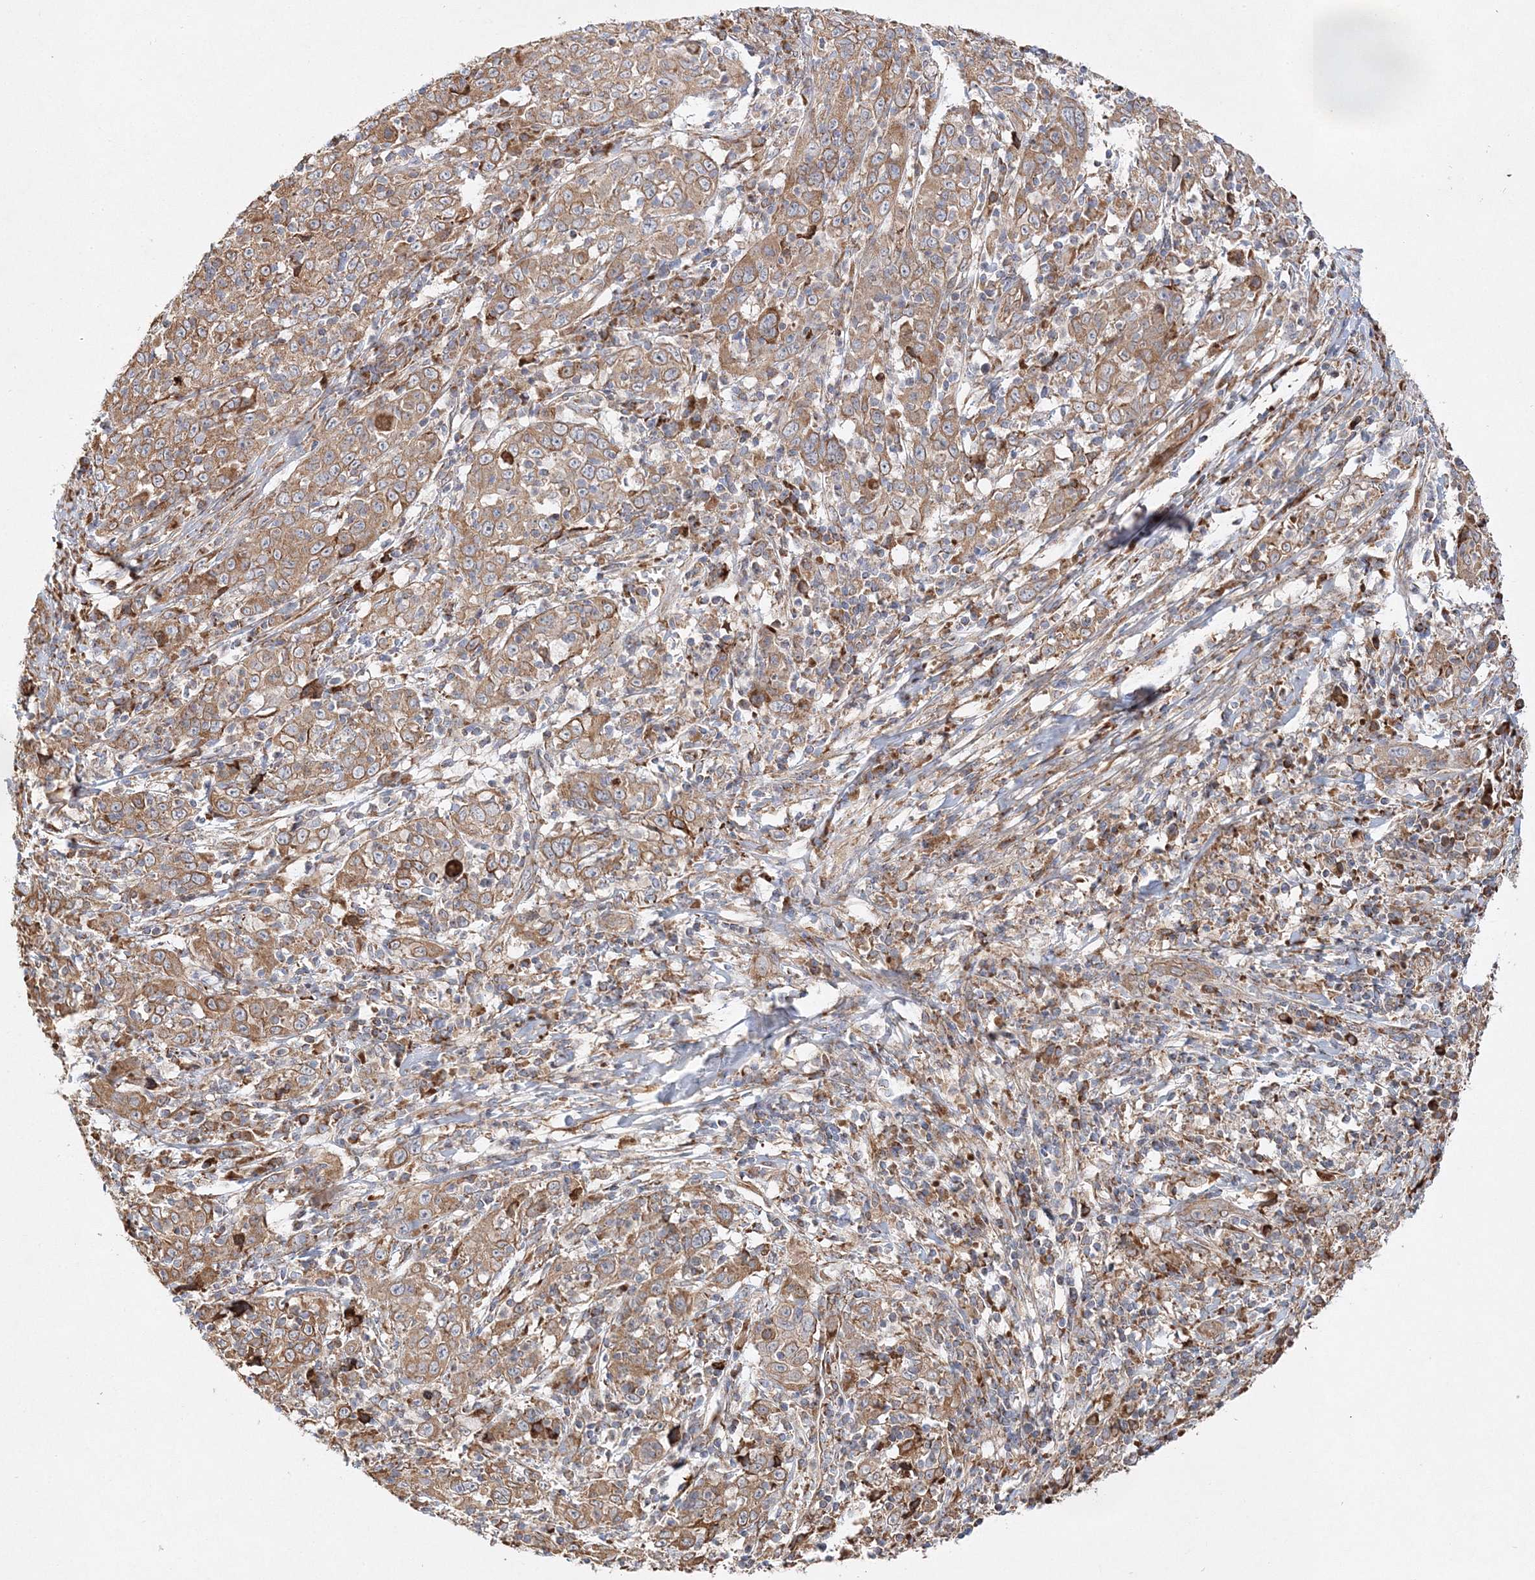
{"staining": {"intensity": "moderate", "quantity": ">75%", "location": "cytoplasmic/membranous"}, "tissue": "cervical cancer", "cell_type": "Tumor cells", "image_type": "cancer", "snomed": [{"axis": "morphology", "description": "Squamous cell carcinoma, NOS"}, {"axis": "topography", "description": "Cervix"}], "caption": "The histopathology image shows staining of cervical cancer (squamous cell carcinoma), revealing moderate cytoplasmic/membranous protein staining (brown color) within tumor cells. Using DAB (3,3'-diaminobenzidine) (brown) and hematoxylin (blue) stains, captured at high magnification using brightfield microscopy.", "gene": "ZFYVE16", "patient": {"sex": "female", "age": 46}}